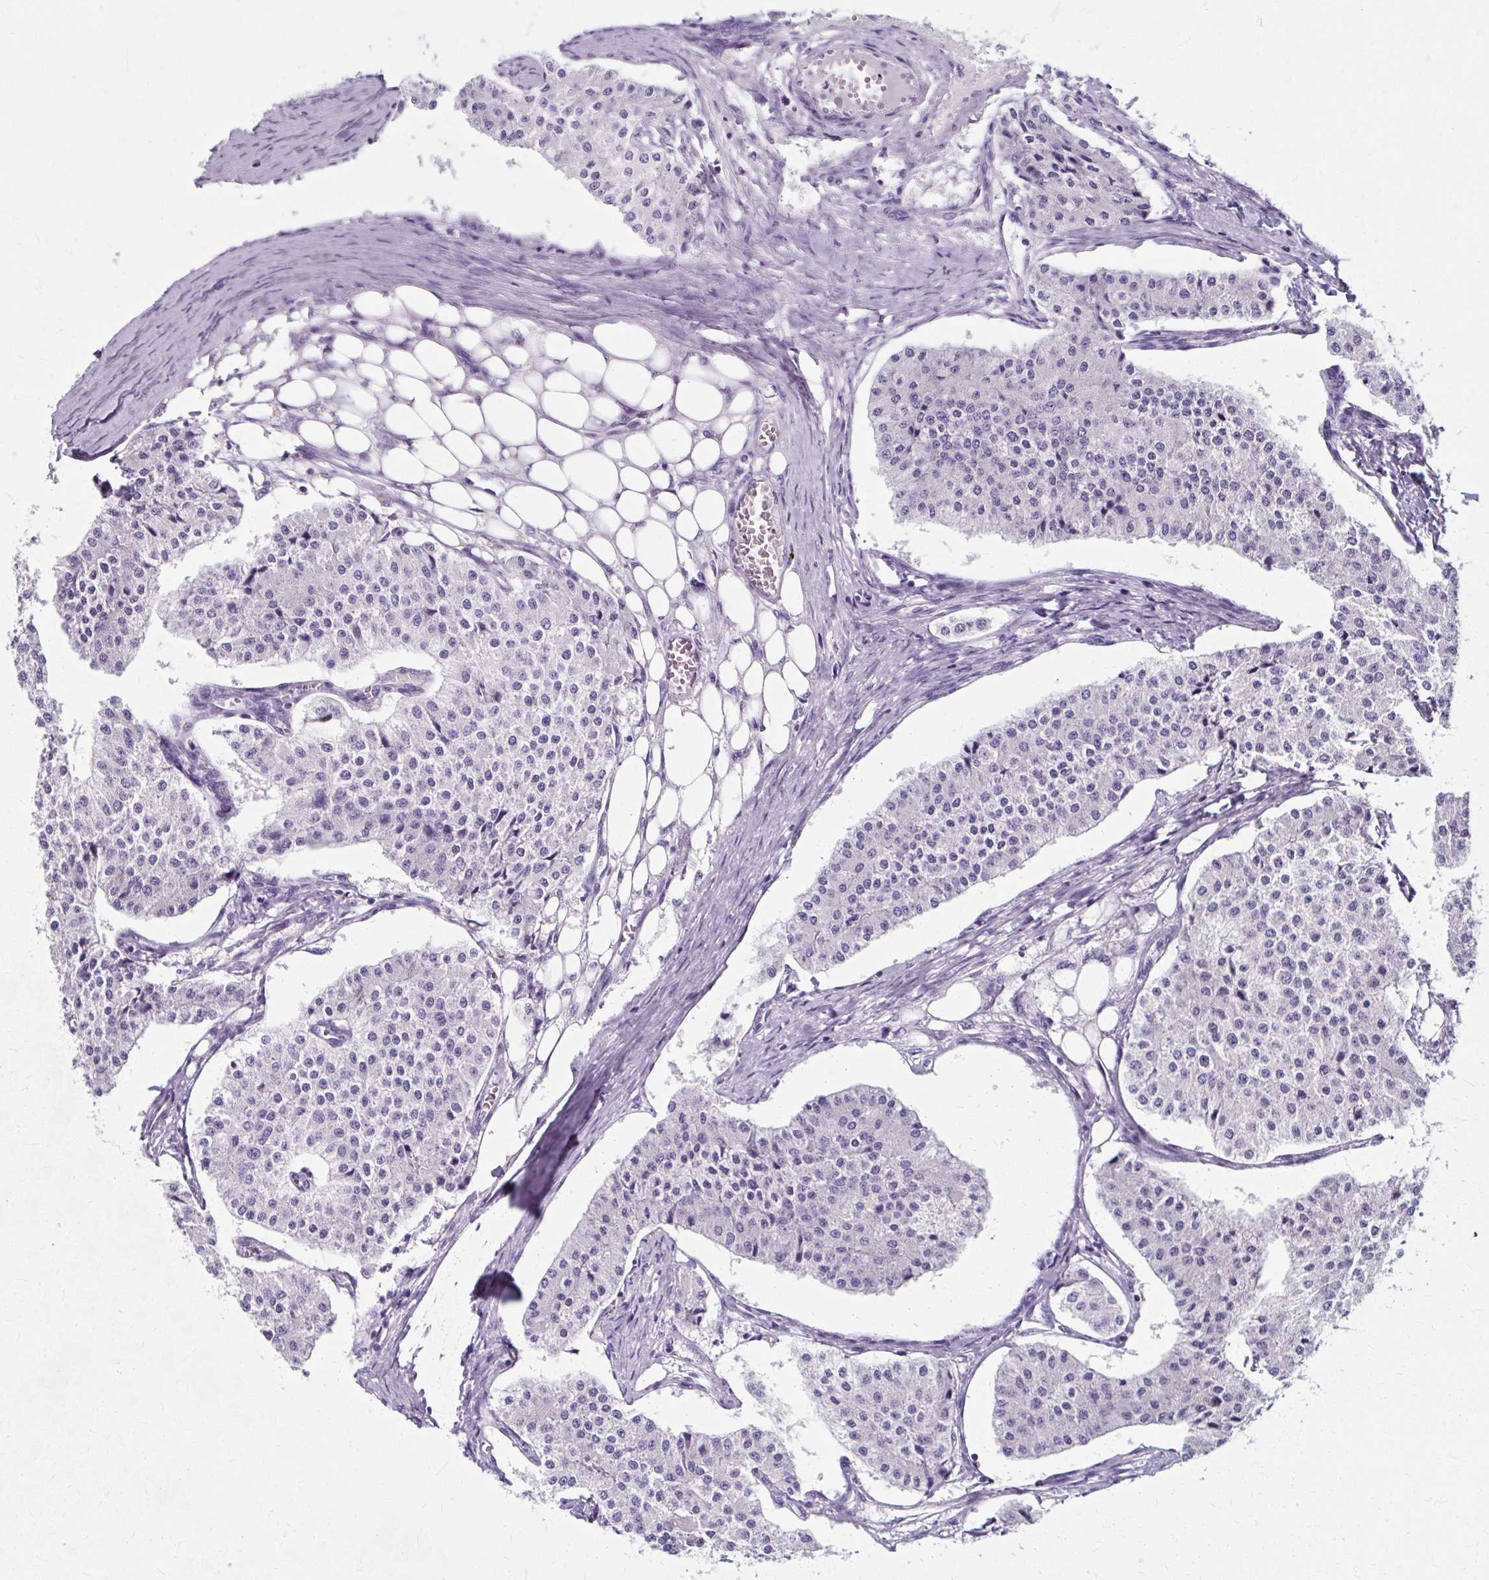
{"staining": {"intensity": "negative", "quantity": "none", "location": "none"}, "tissue": "carcinoid", "cell_type": "Tumor cells", "image_type": "cancer", "snomed": [{"axis": "morphology", "description": "Carcinoid, malignant, NOS"}, {"axis": "topography", "description": "Colon"}], "caption": "An immunohistochemistry micrograph of malignant carcinoid is shown. There is no staining in tumor cells of malignant carcinoid.", "gene": "ZNF555", "patient": {"sex": "female", "age": 52}}